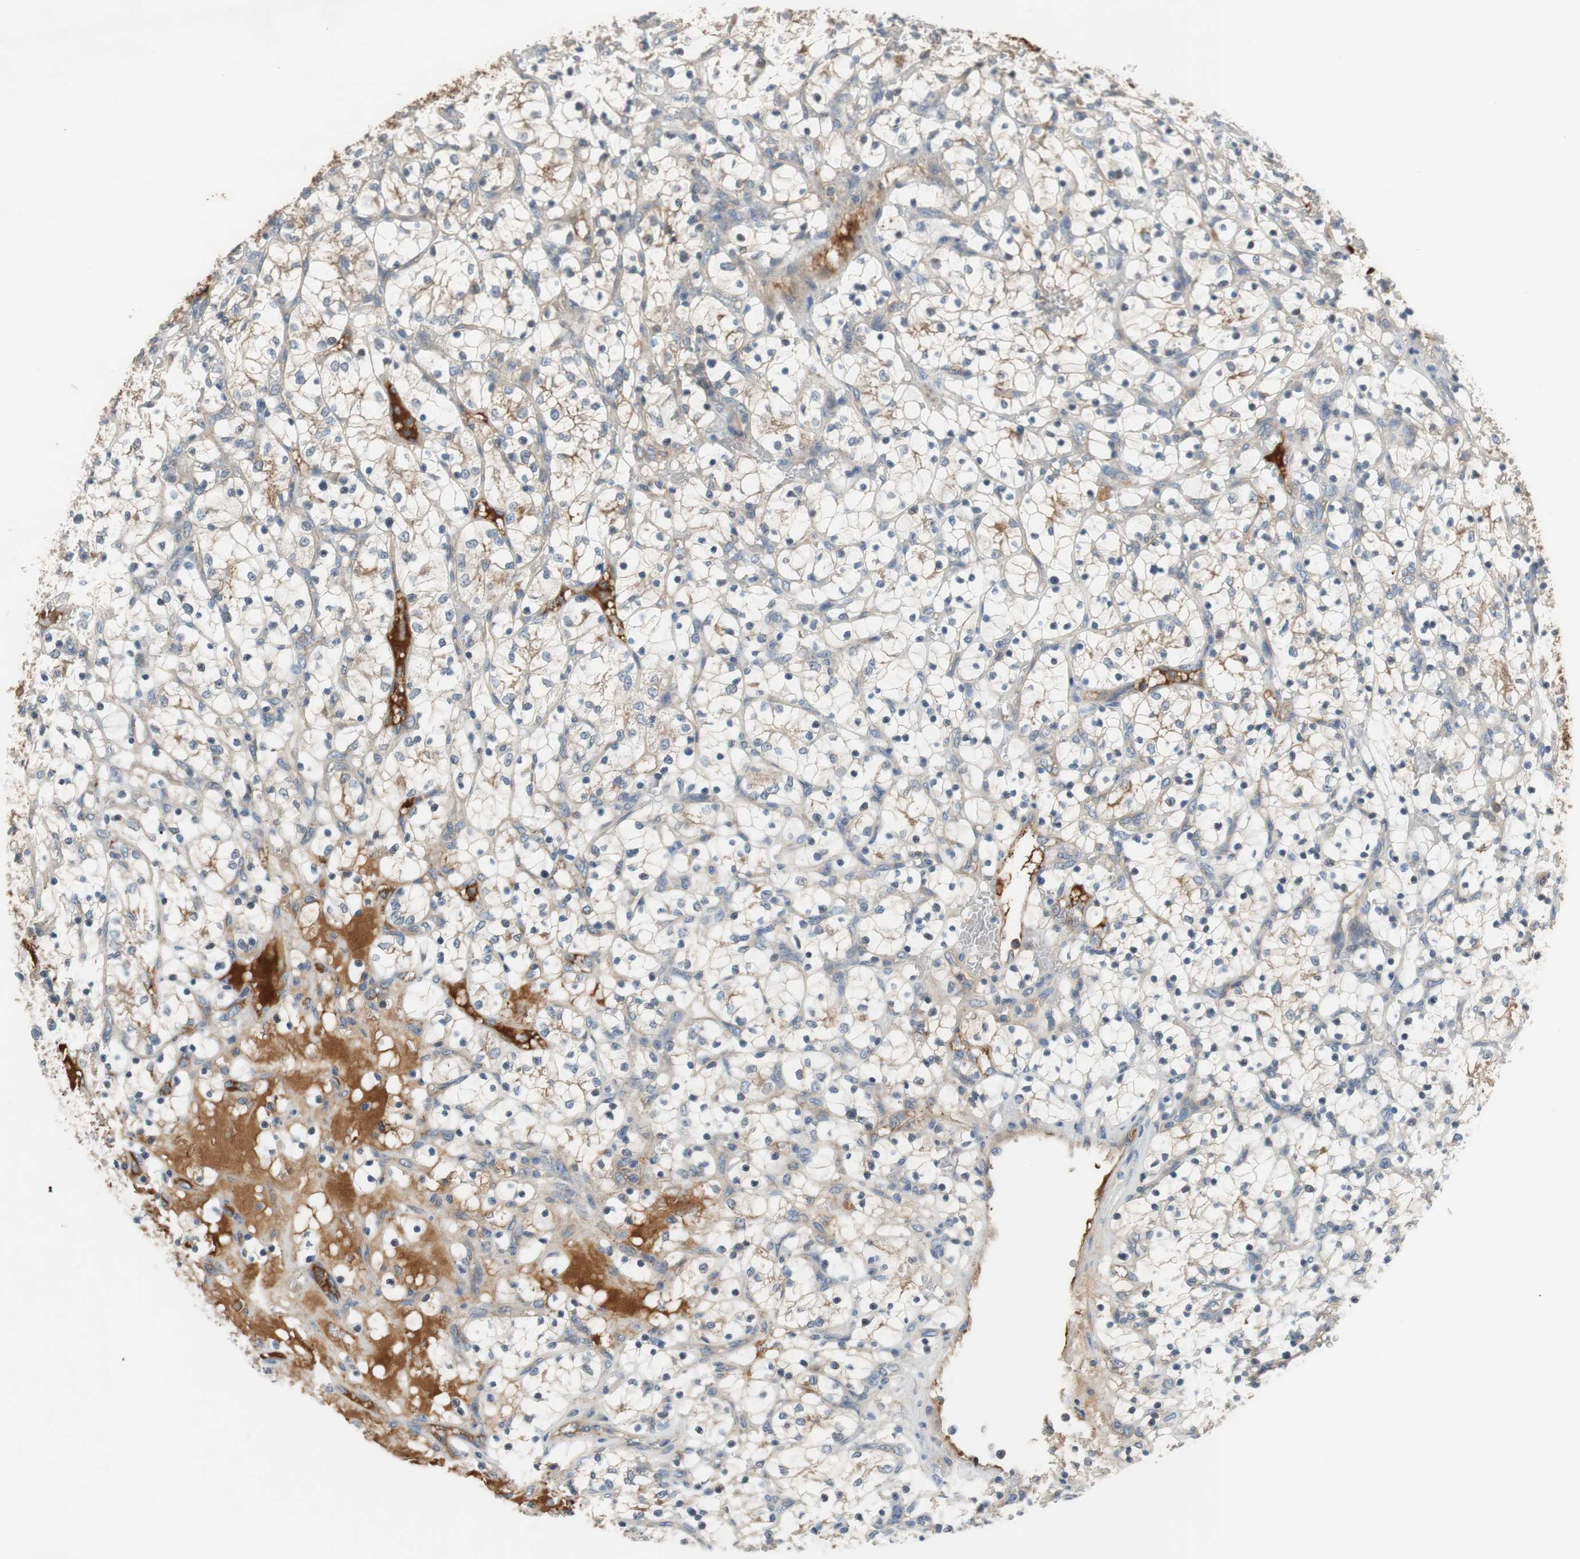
{"staining": {"intensity": "negative", "quantity": "none", "location": "none"}, "tissue": "renal cancer", "cell_type": "Tumor cells", "image_type": "cancer", "snomed": [{"axis": "morphology", "description": "Adenocarcinoma, NOS"}, {"axis": "topography", "description": "Kidney"}], "caption": "Histopathology image shows no protein positivity in tumor cells of renal cancer (adenocarcinoma) tissue.", "gene": "C4A", "patient": {"sex": "female", "age": 69}}